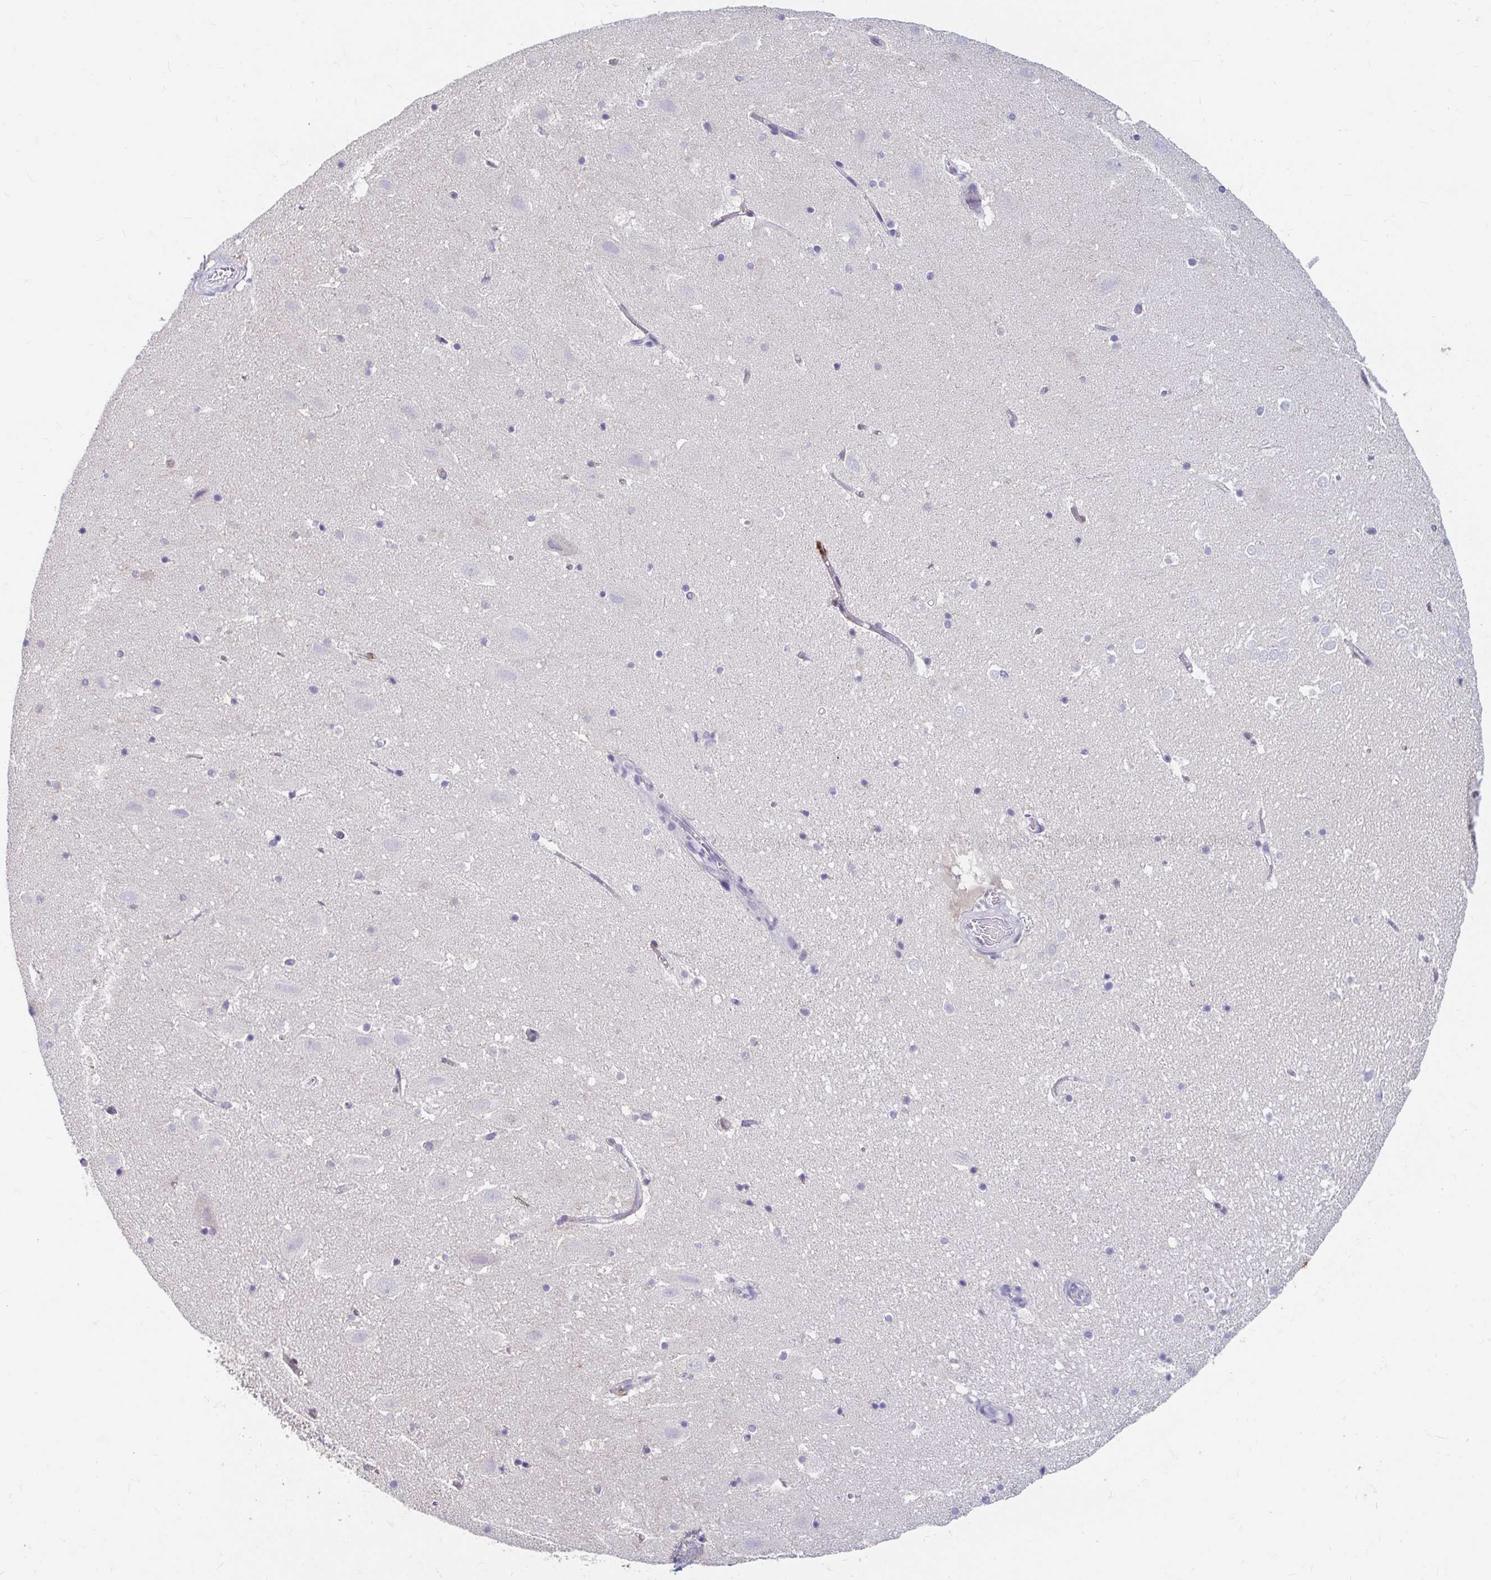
{"staining": {"intensity": "negative", "quantity": "none", "location": "none"}, "tissue": "hippocampus", "cell_type": "Glial cells", "image_type": "normal", "snomed": [{"axis": "morphology", "description": "Normal tissue, NOS"}, {"axis": "topography", "description": "Hippocampus"}], "caption": "This is a histopathology image of IHC staining of normal hippocampus, which shows no positivity in glial cells.", "gene": "ADH1A", "patient": {"sex": "female", "age": 42}}